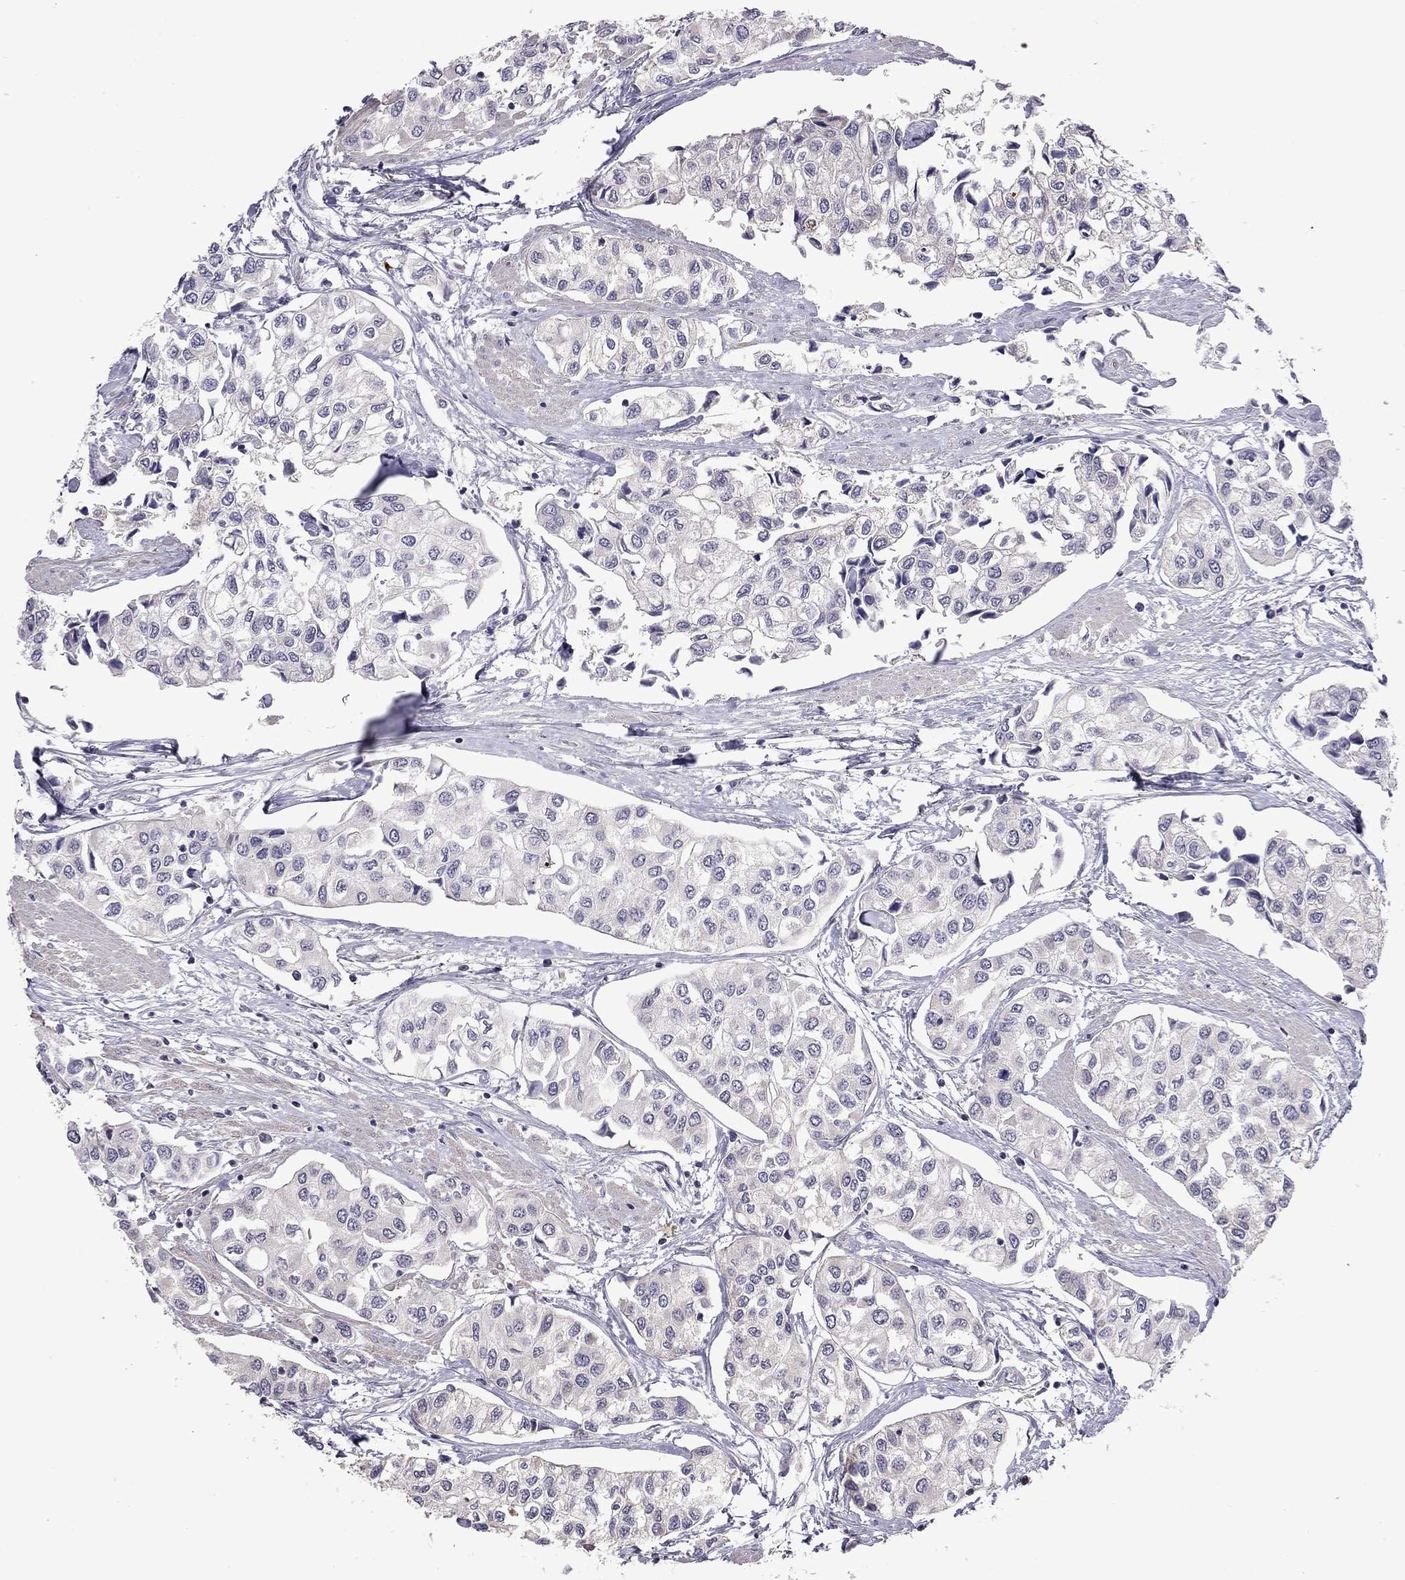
{"staining": {"intensity": "negative", "quantity": "none", "location": "none"}, "tissue": "urothelial cancer", "cell_type": "Tumor cells", "image_type": "cancer", "snomed": [{"axis": "morphology", "description": "Urothelial carcinoma, High grade"}, {"axis": "topography", "description": "Urinary bladder"}], "caption": "The micrograph exhibits no staining of tumor cells in high-grade urothelial carcinoma.", "gene": "FEZ1", "patient": {"sex": "male", "age": 73}}